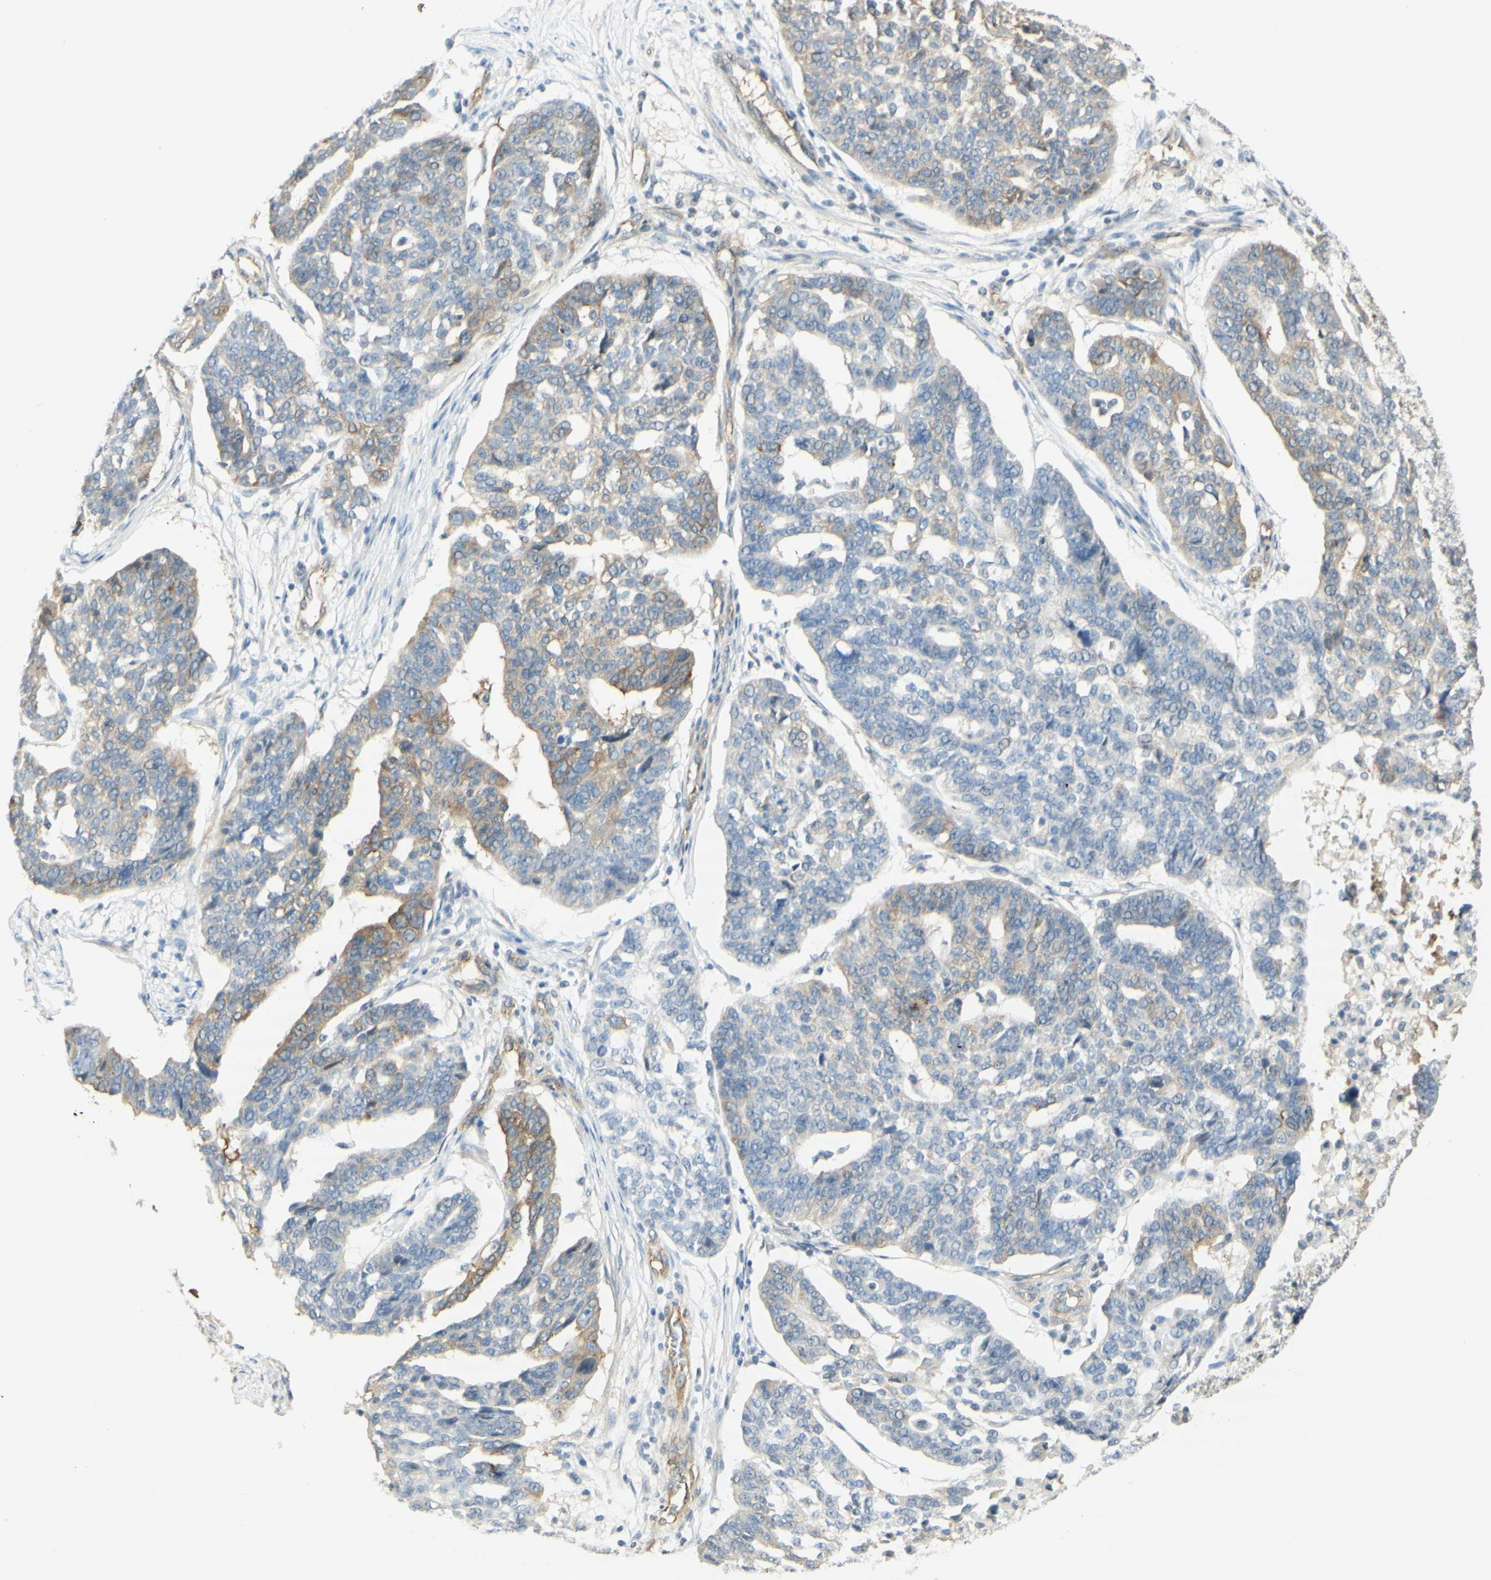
{"staining": {"intensity": "weak", "quantity": "<25%", "location": "cytoplasmic/membranous"}, "tissue": "ovarian cancer", "cell_type": "Tumor cells", "image_type": "cancer", "snomed": [{"axis": "morphology", "description": "Cystadenocarcinoma, serous, NOS"}, {"axis": "topography", "description": "Ovary"}], "caption": "A histopathology image of ovarian serous cystadenocarcinoma stained for a protein exhibits no brown staining in tumor cells.", "gene": "MAP1B", "patient": {"sex": "female", "age": 59}}